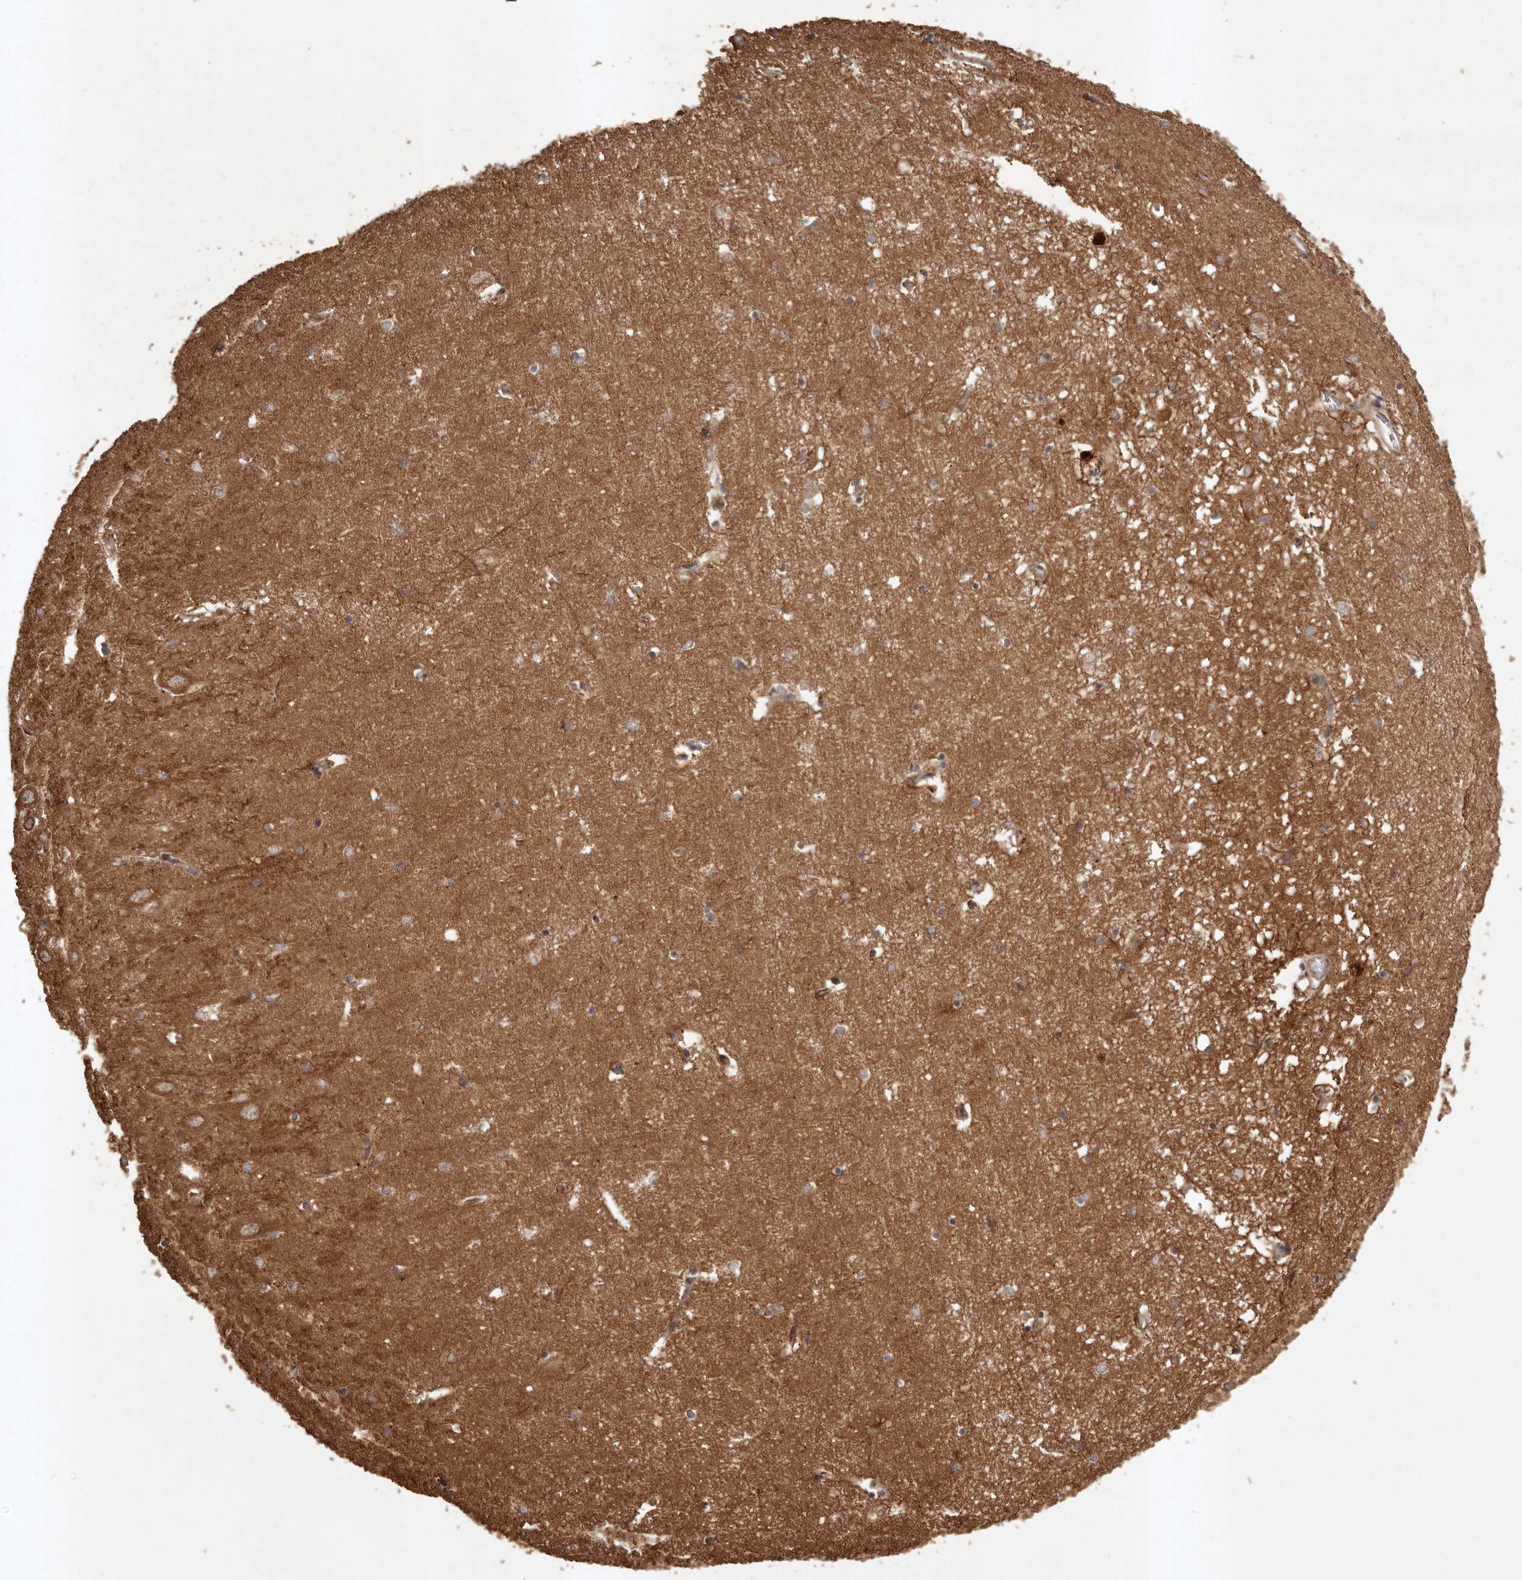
{"staining": {"intensity": "moderate", "quantity": ">75%", "location": "cytoplasmic/membranous"}, "tissue": "hippocampus", "cell_type": "Glial cells", "image_type": "normal", "snomed": [{"axis": "morphology", "description": "Normal tissue, NOS"}, {"axis": "topography", "description": "Hippocampus"}], "caption": "Immunohistochemistry (IHC) (DAB (3,3'-diaminobenzidine)) staining of normal human hippocampus exhibits moderate cytoplasmic/membranous protein expression in about >75% of glial cells. Immunohistochemistry (IHC) stains the protein of interest in brown and the nuclei are stained blue.", "gene": "SLC22A3", "patient": {"sex": "female", "age": 64}}